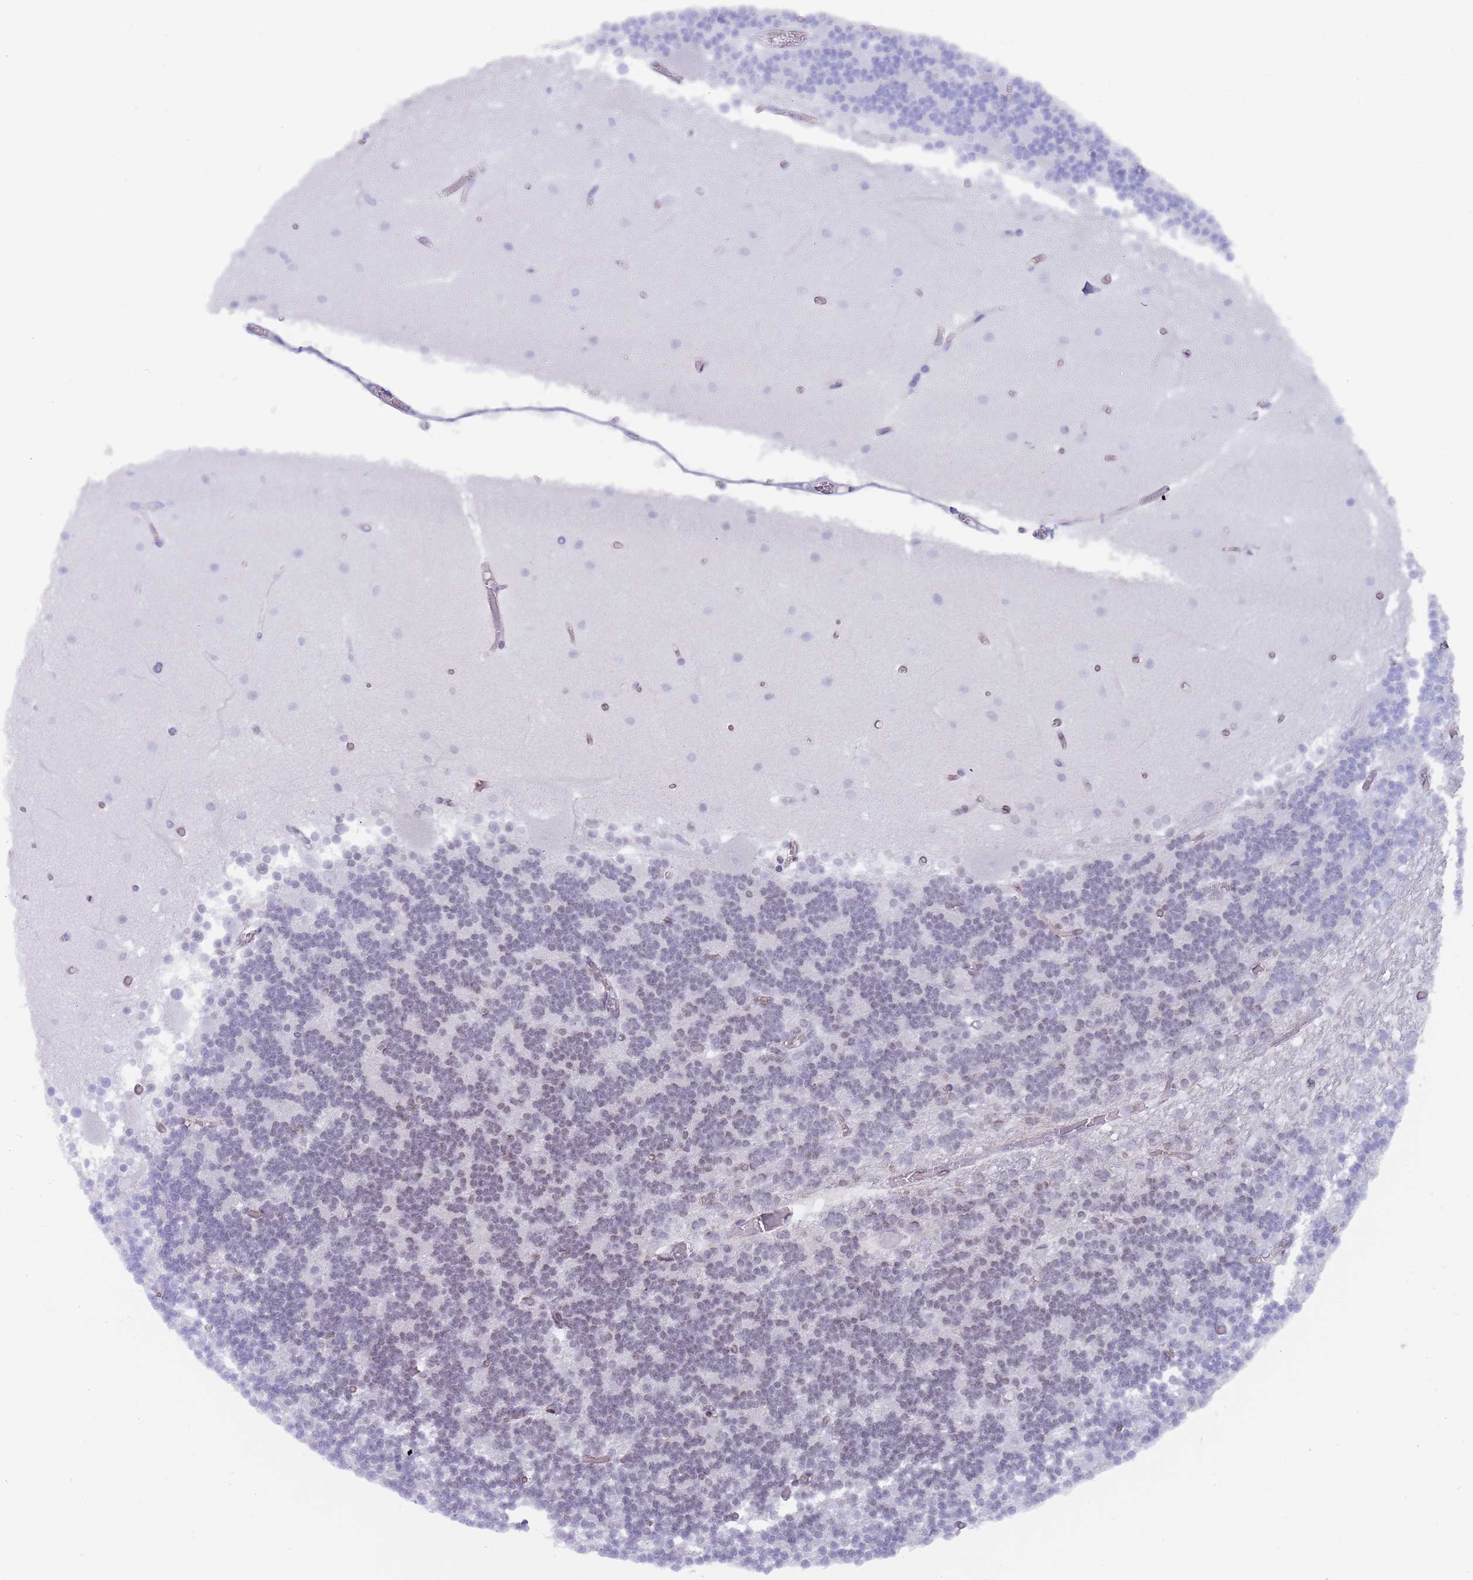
{"staining": {"intensity": "moderate", "quantity": "<25%", "location": "nuclear"}, "tissue": "cerebellum", "cell_type": "Cells in granular layer", "image_type": "normal", "snomed": [{"axis": "morphology", "description": "Normal tissue, NOS"}, {"axis": "topography", "description": "Cerebellum"}], "caption": "Moderate nuclear staining is present in about <25% of cells in granular layer in normal cerebellum. (Stains: DAB (3,3'-diaminobenzidine) in brown, nuclei in blue, Microscopy: brightfield microscopy at high magnification).", "gene": "ENSG00000285547", "patient": {"sex": "female", "age": 28}}